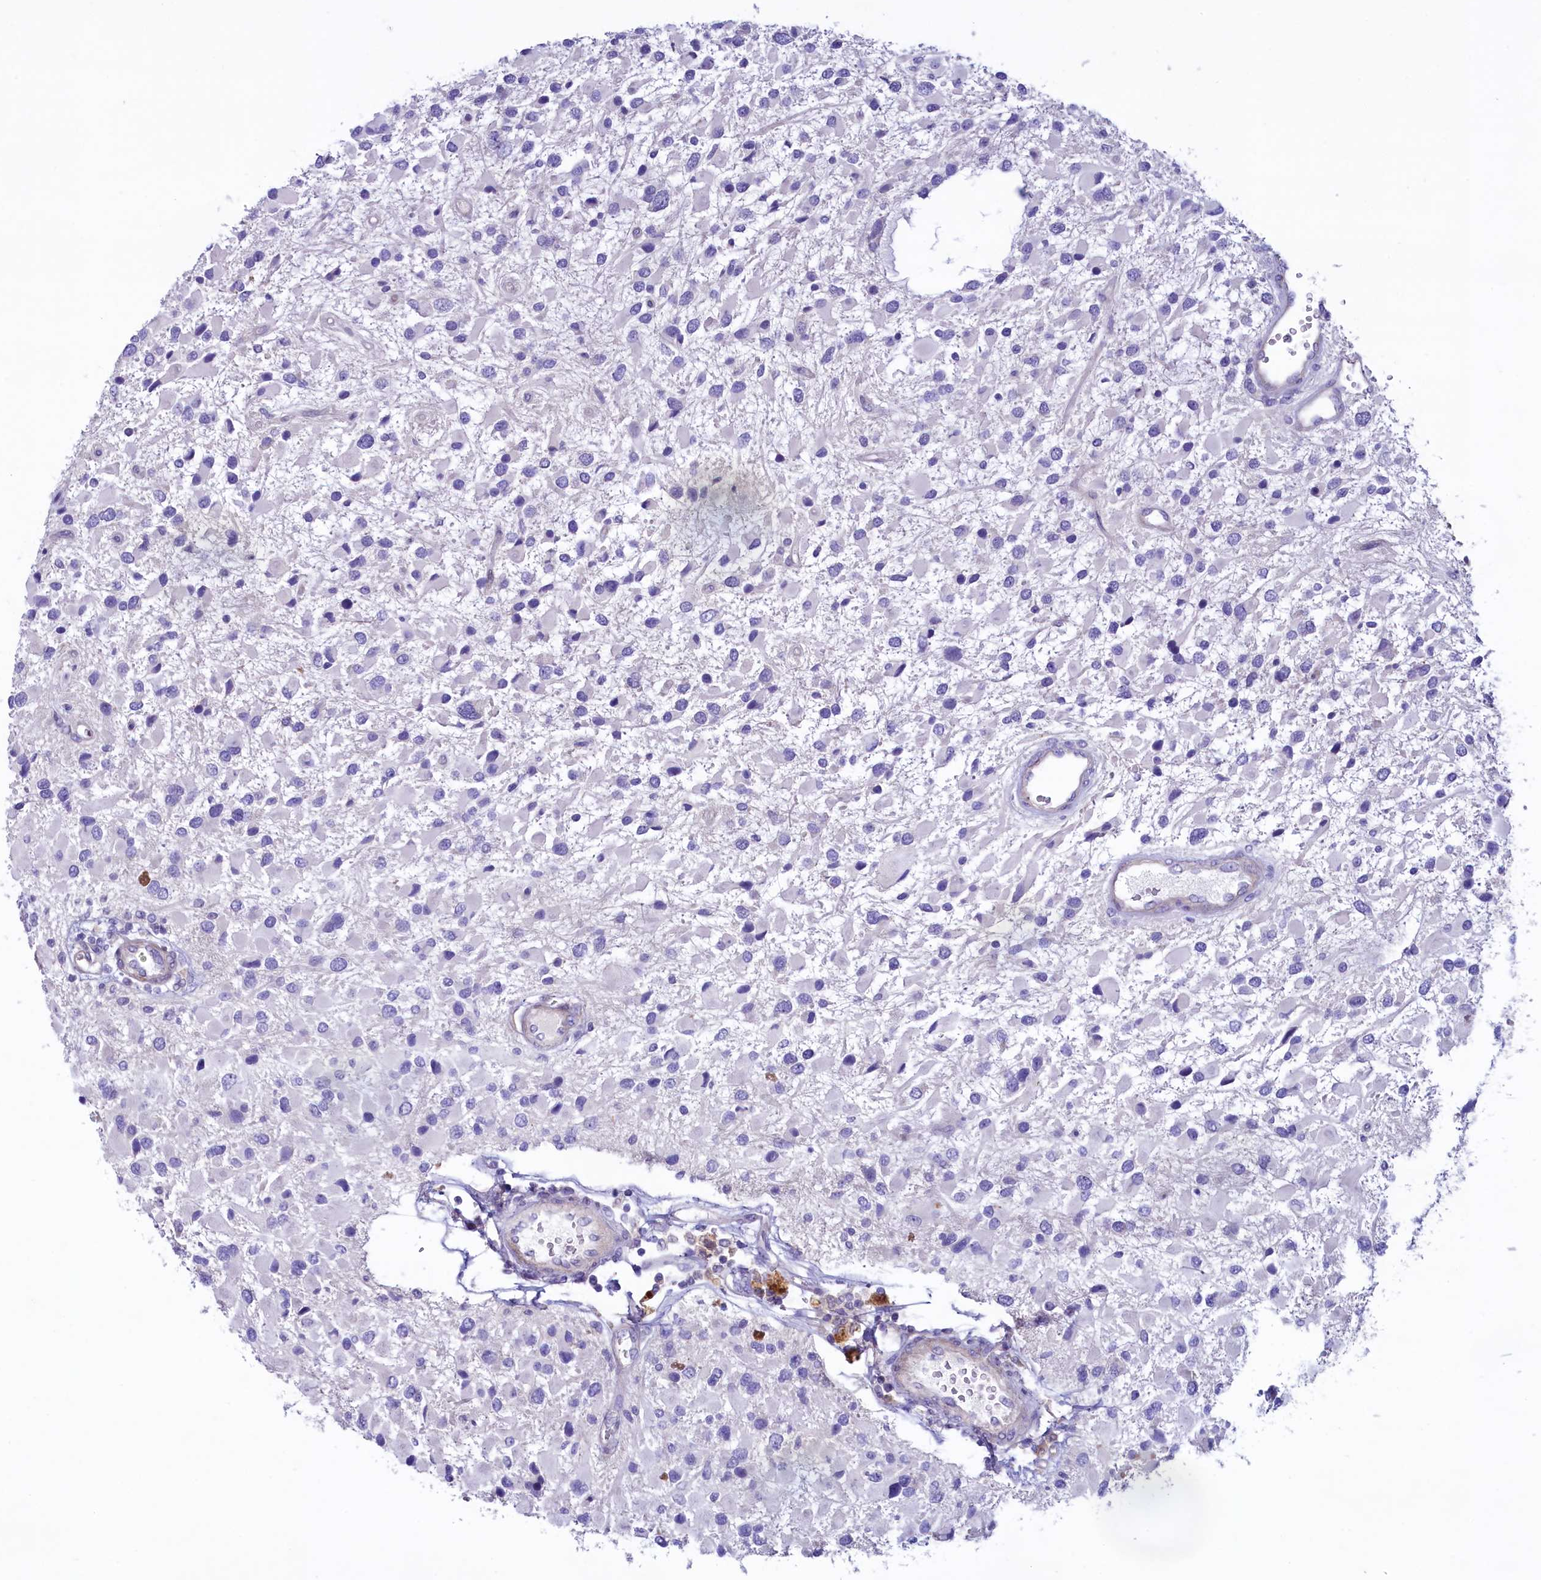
{"staining": {"intensity": "negative", "quantity": "none", "location": "none"}, "tissue": "glioma", "cell_type": "Tumor cells", "image_type": "cancer", "snomed": [{"axis": "morphology", "description": "Glioma, malignant, High grade"}, {"axis": "topography", "description": "Brain"}], "caption": "The image exhibits no staining of tumor cells in glioma.", "gene": "KRBOX5", "patient": {"sex": "male", "age": 53}}